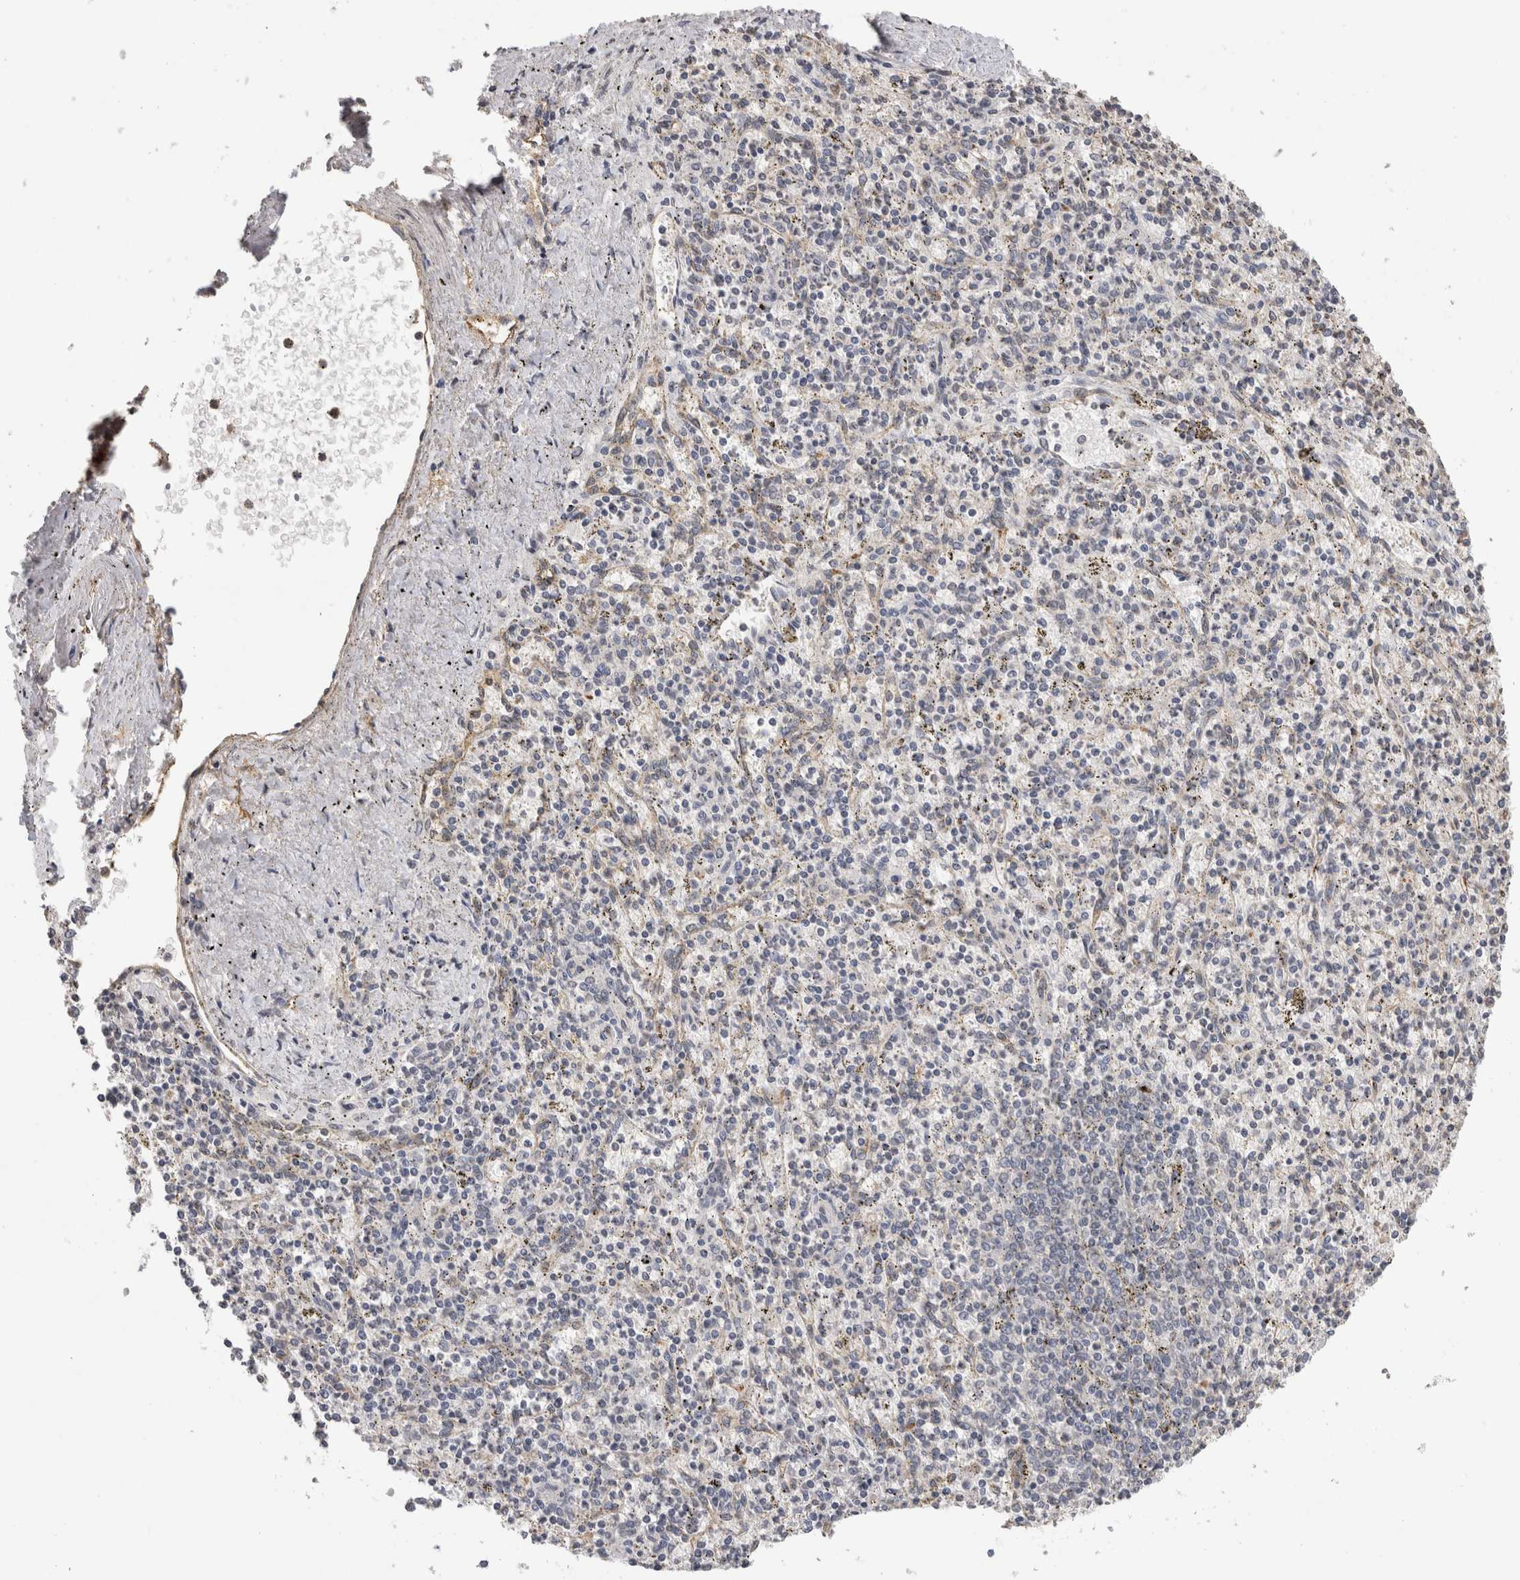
{"staining": {"intensity": "negative", "quantity": "none", "location": "none"}, "tissue": "spleen", "cell_type": "Cells in red pulp", "image_type": "normal", "snomed": [{"axis": "morphology", "description": "Normal tissue, NOS"}, {"axis": "topography", "description": "Spleen"}], "caption": "This image is of benign spleen stained with immunohistochemistry to label a protein in brown with the nuclei are counter-stained blue. There is no staining in cells in red pulp.", "gene": "RECK", "patient": {"sex": "male", "age": 72}}